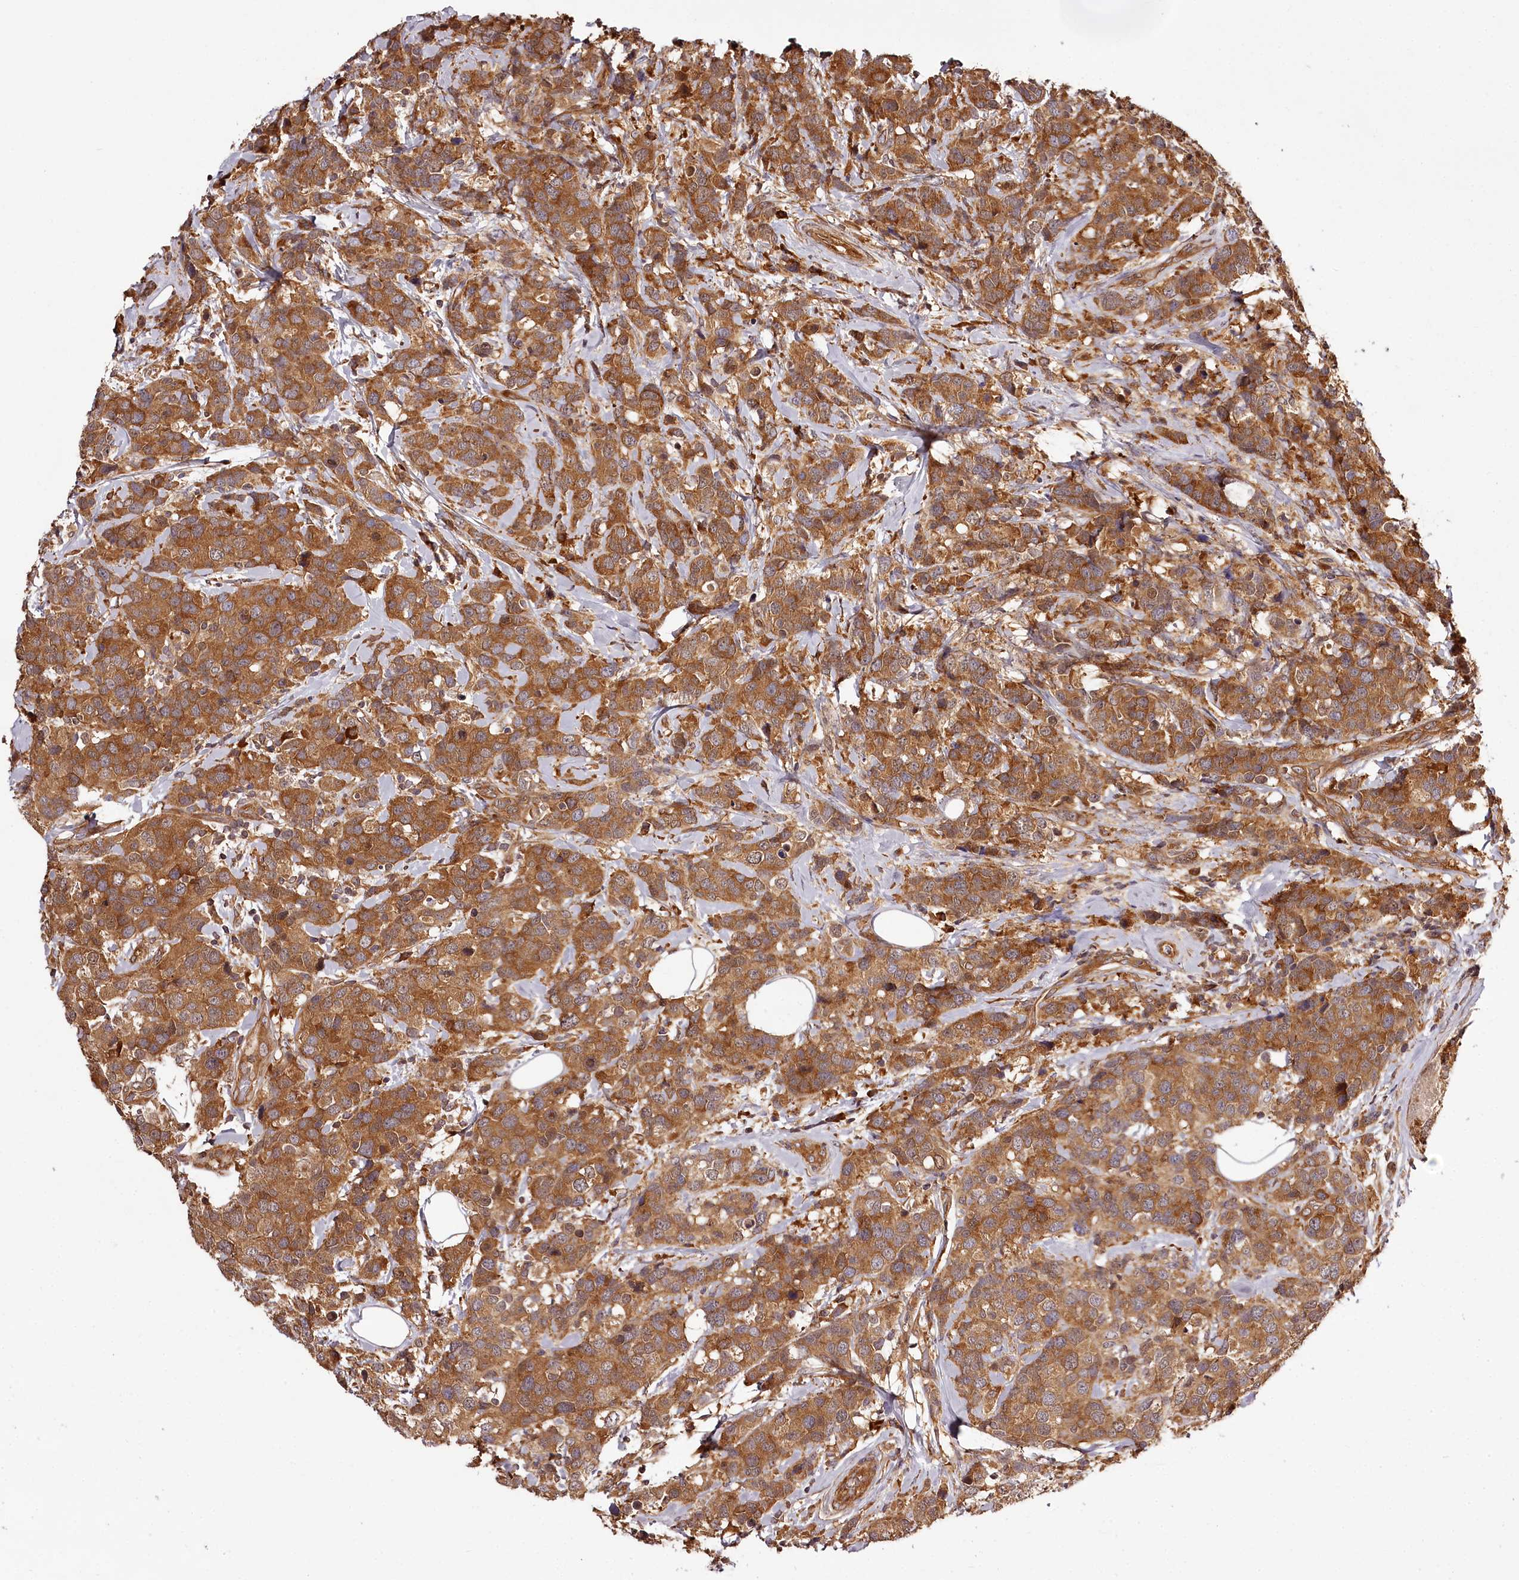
{"staining": {"intensity": "moderate", "quantity": ">75%", "location": "cytoplasmic/membranous"}, "tissue": "breast cancer", "cell_type": "Tumor cells", "image_type": "cancer", "snomed": [{"axis": "morphology", "description": "Lobular carcinoma"}, {"axis": "topography", "description": "Breast"}], "caption": "Breast cancer (lobular carcinoma) tissue exhibits moderate cytoplasmic/membranous expression in about >75% of tumor cells The staining is performed using DAB (3,3'-diaminobenzidine) brown chromogen to label protein expression. The nuclei are counter-stained blue using hematoxylin.", "gene": "TARS1", "patient": {"sex": "female", "age": 59}}